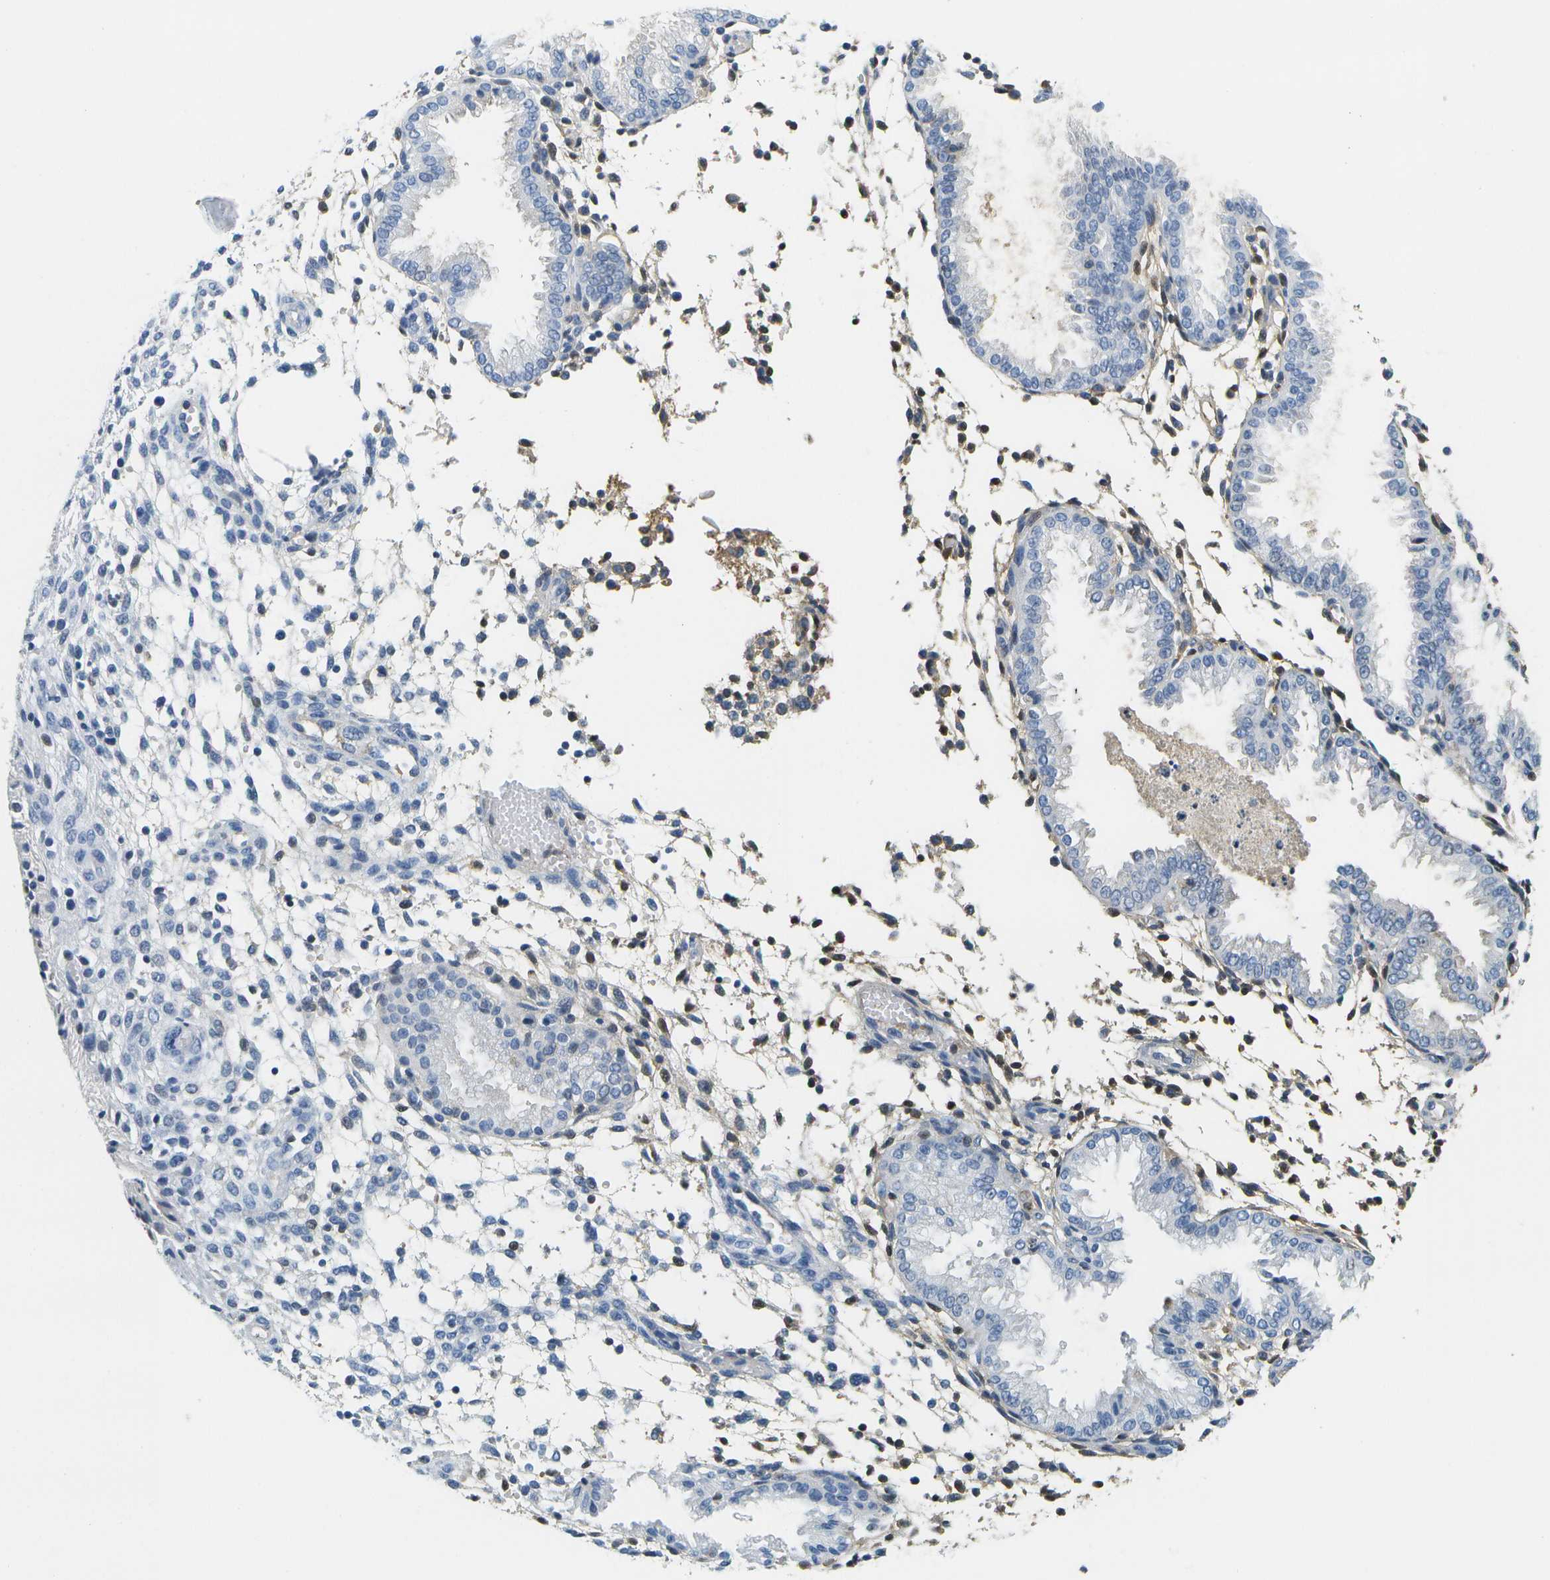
{"staining": {"intensity": "moderate", "quantity": "<25%", "location": "cytoplasmic/membranous"}, "tissue": "endometrium", "cell_type": "Cells in endometrial stroma", "image_type": "normal", "snomed": [{"axis": "morphology", "description": "Normal tissue, NOS"}, {"axis": "topography", "description": "Endometrium"}], "caption": "The image exhibits staining of unremarkable endometrium, revealing moderate cytoplasmic/membranous protein staining (brown color) within cells in endometrial stroma. (DAB IHC, brown staining for protein, blue staining for nuclei).", "gene": "SERPINA1", "patient": {"sex": "female", "age": 33}}